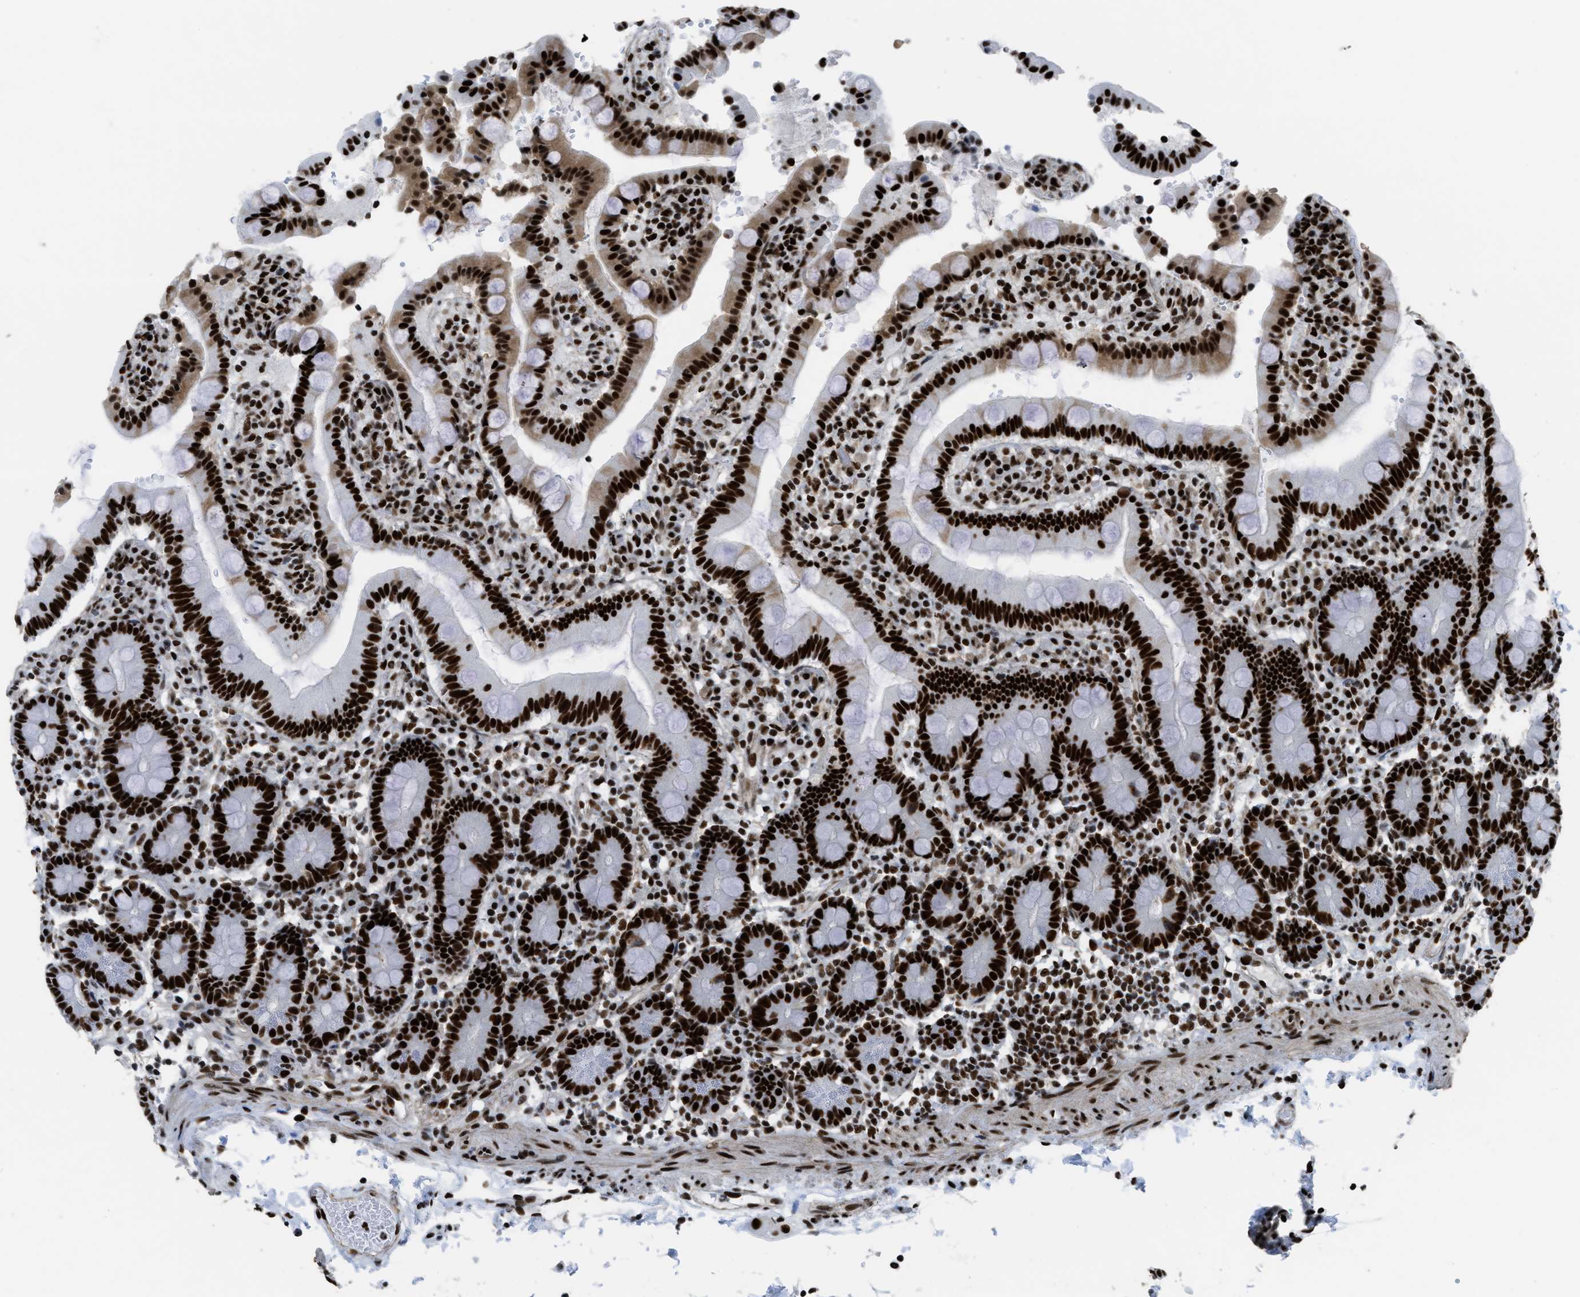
{"staining": {"intensity": "strong", "quantity": ">75%", "location": "nuclear"}, "tissue": "duodenum", "cell_type": "Glandular cells", "image_type": "normal", "snomed": [{"axis": "morphology", "description": "Normal tissue, NOS"}, {"axis": "topography", "description": "Small intestine, NOS"}], "caption": "High-magnification brightfield microscopy of benign duodenum stained with DAB (3,3'-diaminobenzidine) (brown) and counterstained with hematoxylin (blue). glandular cells exhibit strong nuclear positivity is seen in about>75% of cells.", "gene": "ZNF207", "patient": {"sex": "female", "age": 71}}